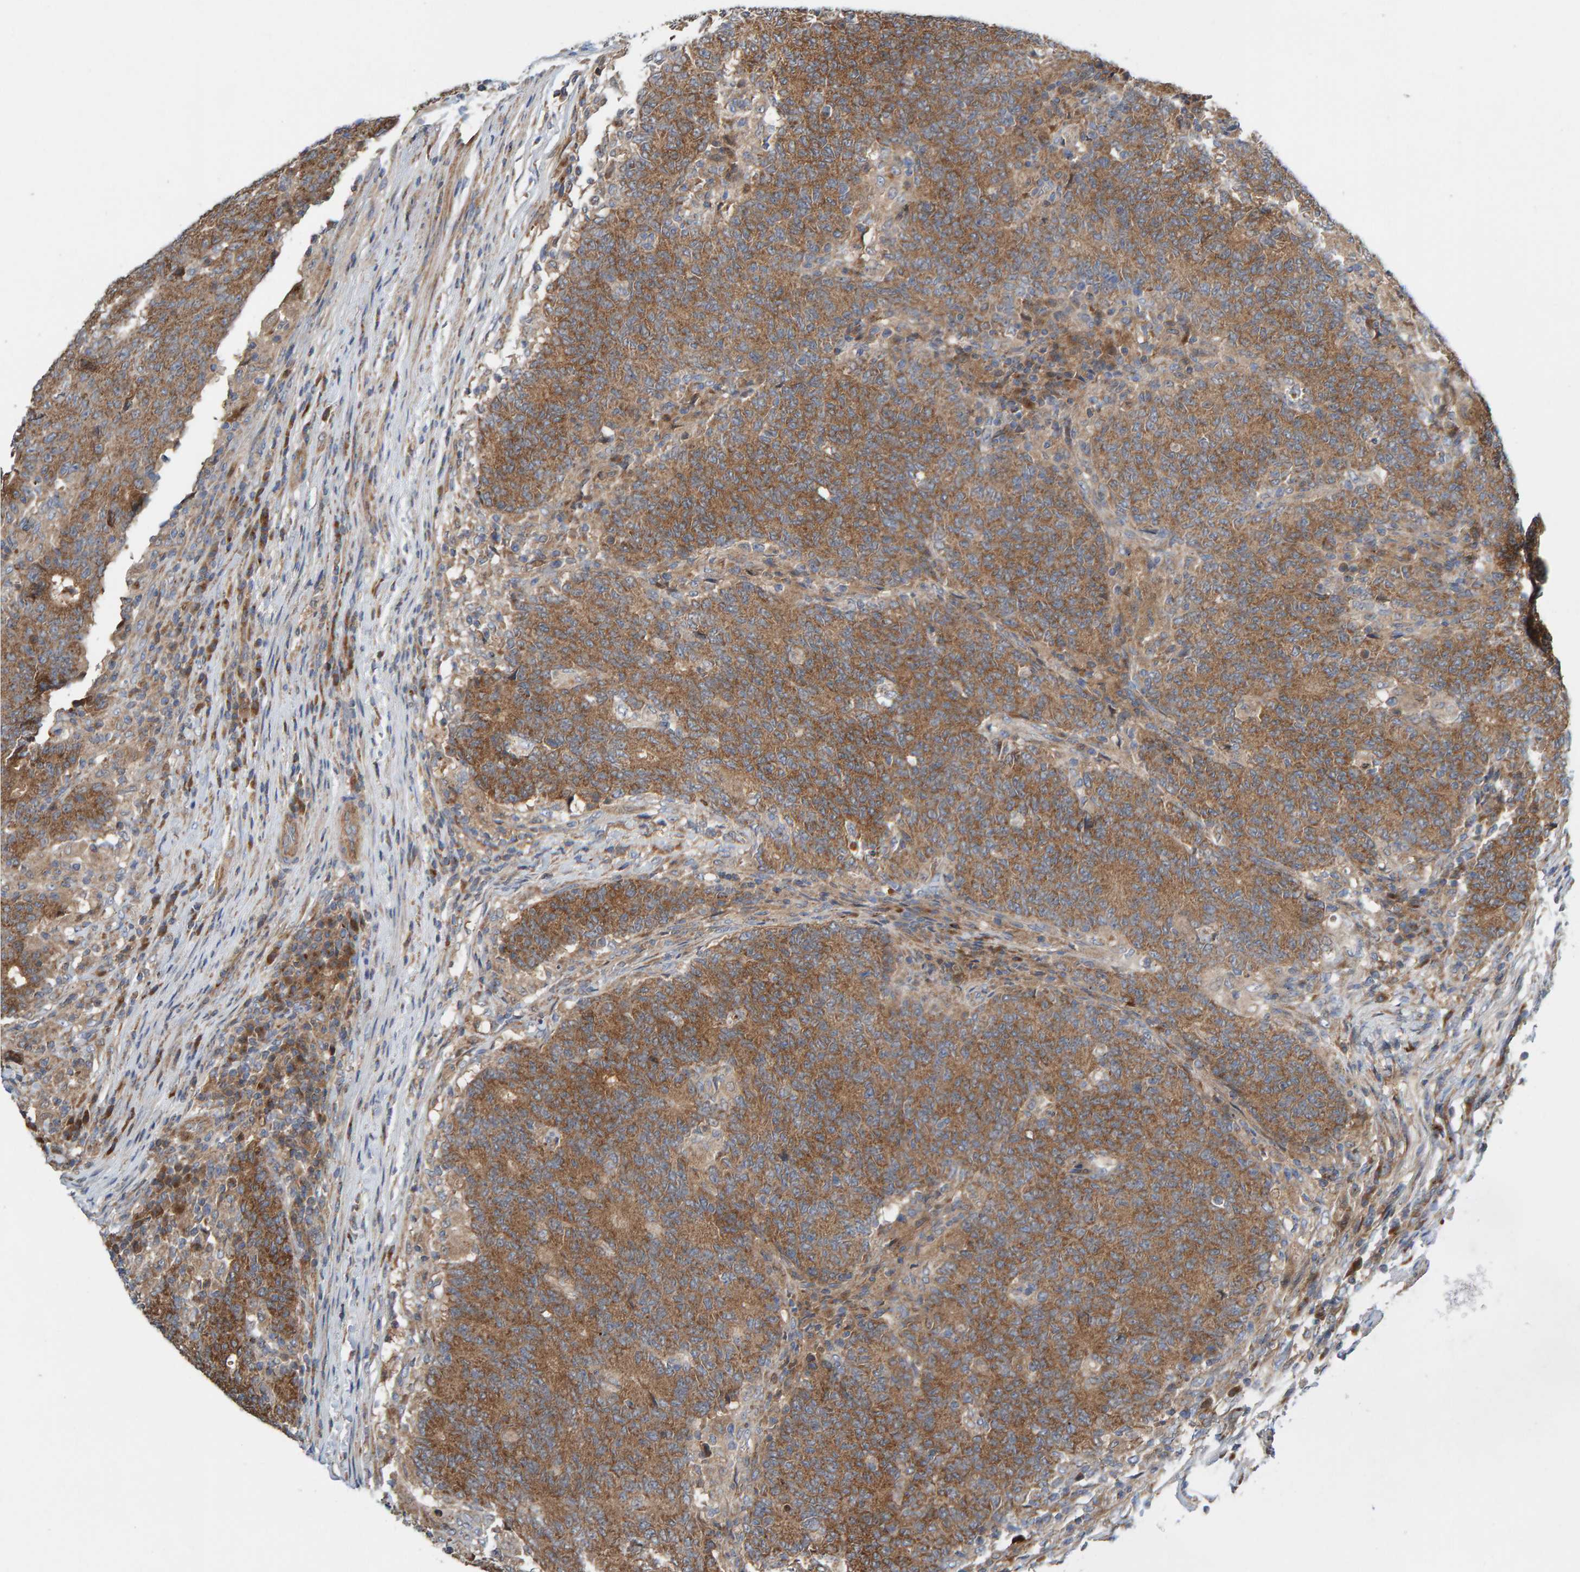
{"staining": {"intensity": "moderate", "quantity": ">75%", "location": "cytoplasmic/membranous"}, "tissue": "colorectal cancer", "cell_type": "Tumor cells", "image_type": "cancer", "snomed": [{"axis": "morphology", "description": "Normal tissue, NOS"}, {"axis": "morphology", "description": "Adenocarcinoma, NOS"}, {"axis": "topography", "description": "Colon"}], "caption": "The micrograph shows immunohistochemical staining of colorectal cancer. There is moderate cytoplasmic/membranous staining is seen in approximately >75% of tumor cells.", "gene": "KIAA0753", "patient": {"sex": "female", "age": 75}}